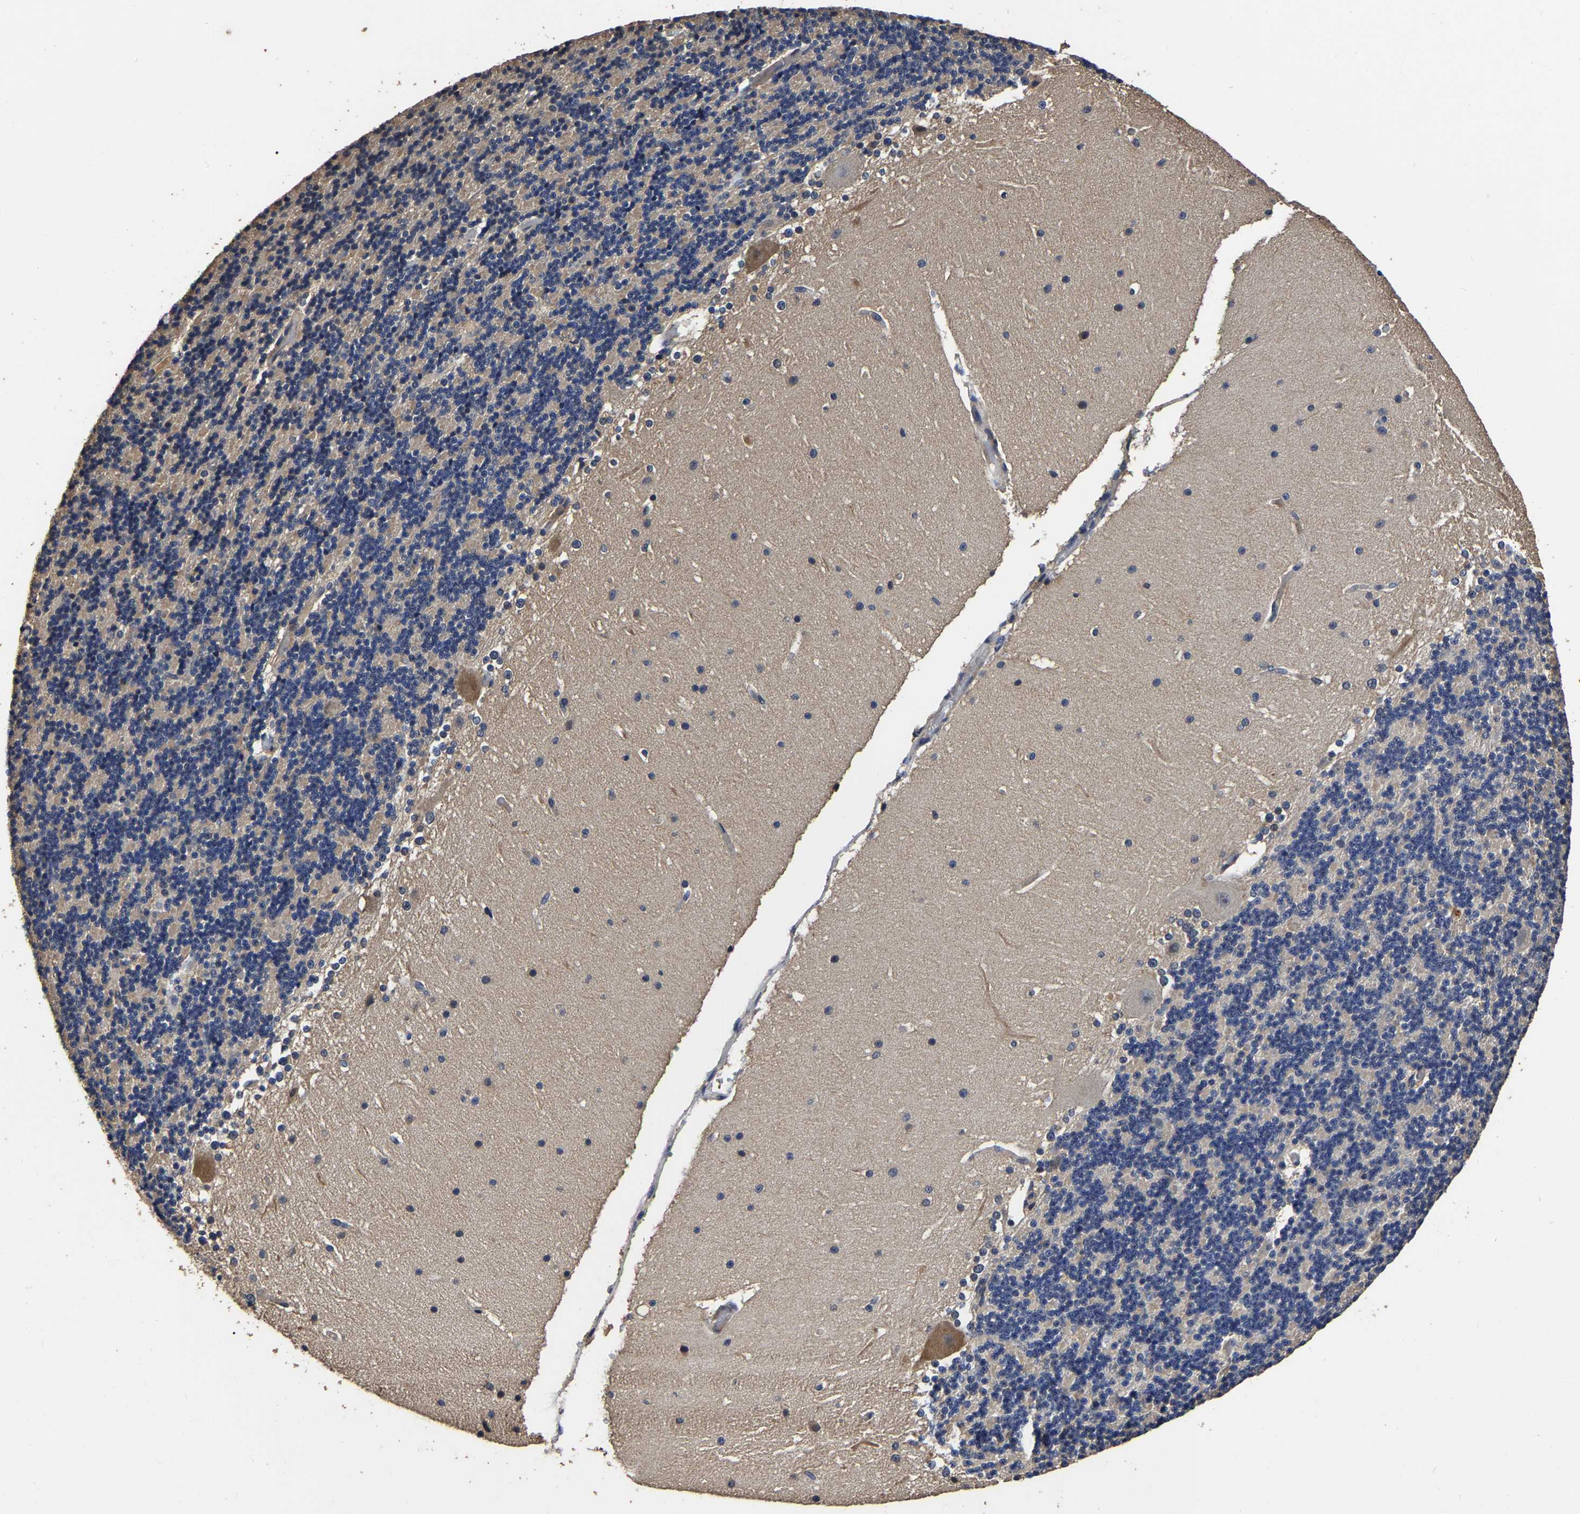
{"staining": {"intensity": "negative", "quantity": "none", "location": "none"}, "tissue": "cerebellum", "cell_type": "Cells in granular layer", "image_type": "normal", "snomed": [{"axis": "morphology", "description": "Normal tissue, NOS"}, {"axis": "topography", "description": "Cerebellum"}], "caption": "A high-resolution image shows IHC staining of unremarkable cerebellum, which displays no significant expression in cells in granular layer.", "gene": "STK32C", "patient": {"sex": "female", "age": 19}}